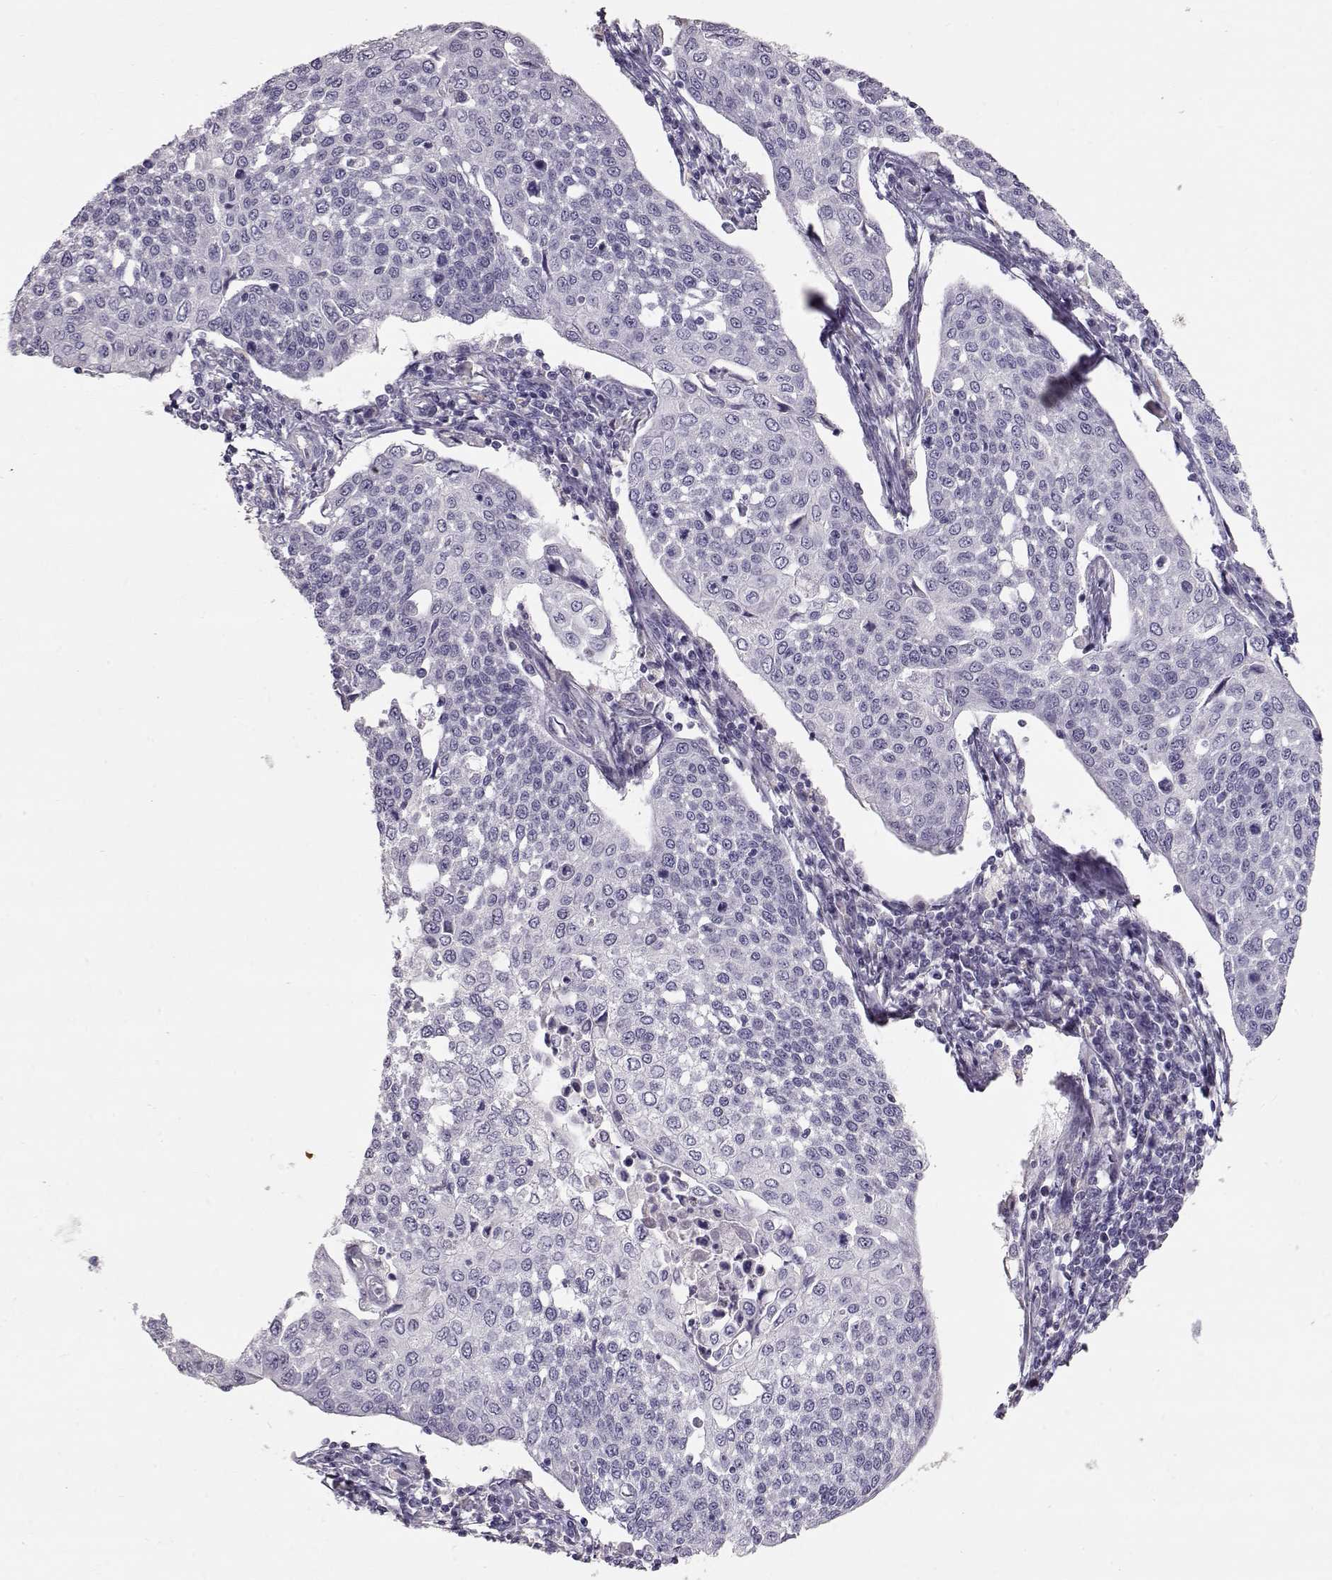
{"staining": {"intensity": "negative", "quantity": "none", "location": "none"}, "tissue": "cervical cancer", "cell_type": "Tumor cells", "image_type": "cancer", "snomed": [{"axis": "morphology", "description": "Squamous cell carcinoma, NOS"}, {"axis": "topography", "description": "Cervix"}], "caption": "Protein analysis of cervical cancer demonstrates no significant positivity in tumor cells.", "gene": "SLC18A1", "patient": {"sex": "female", "age": 34}}